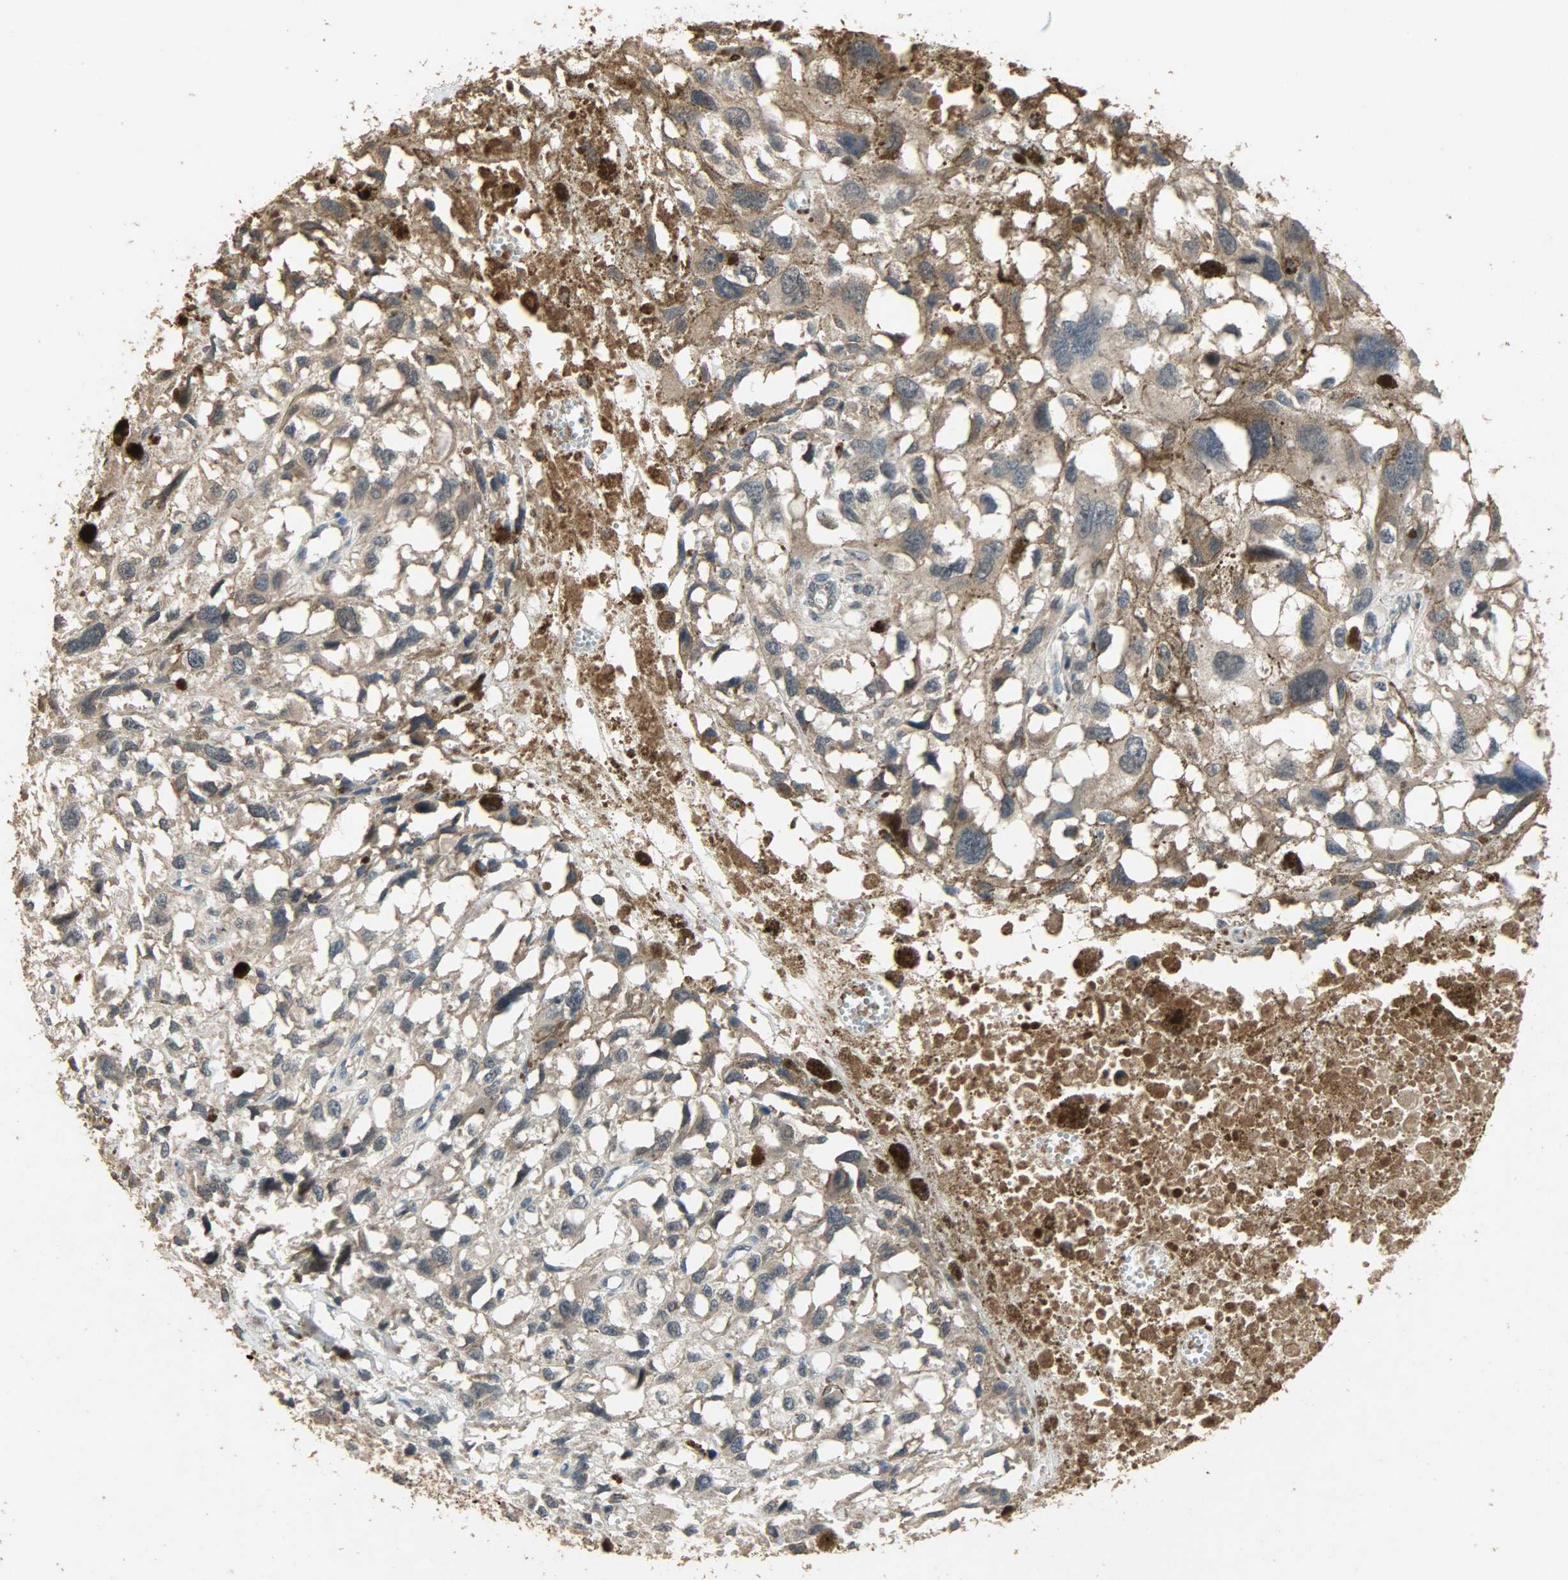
{"staining": {"intensity": "moderate", "quantity": ">75%", "location": "cytoplasmic/membranous"}, "tissue": "melanoma", "cell_type": "Tumor cells", "image_type": "cancer", "snomed": [{"axis": "morphology", "description": "Malignant melanoma, Metastatic site"}, {"axis": "topography", "description": "Lymph node"}], "caption": "Immunohistochemical staining of melanoma exhibits medium levels of moderate cytoplasmic/membranous protein expression in about >75% of tumor cells. (Brightfield microscopy of DAB IHC at high magnification).", "gene": "CDKN2C", "patient": {"sex": "male", "age": 59}}